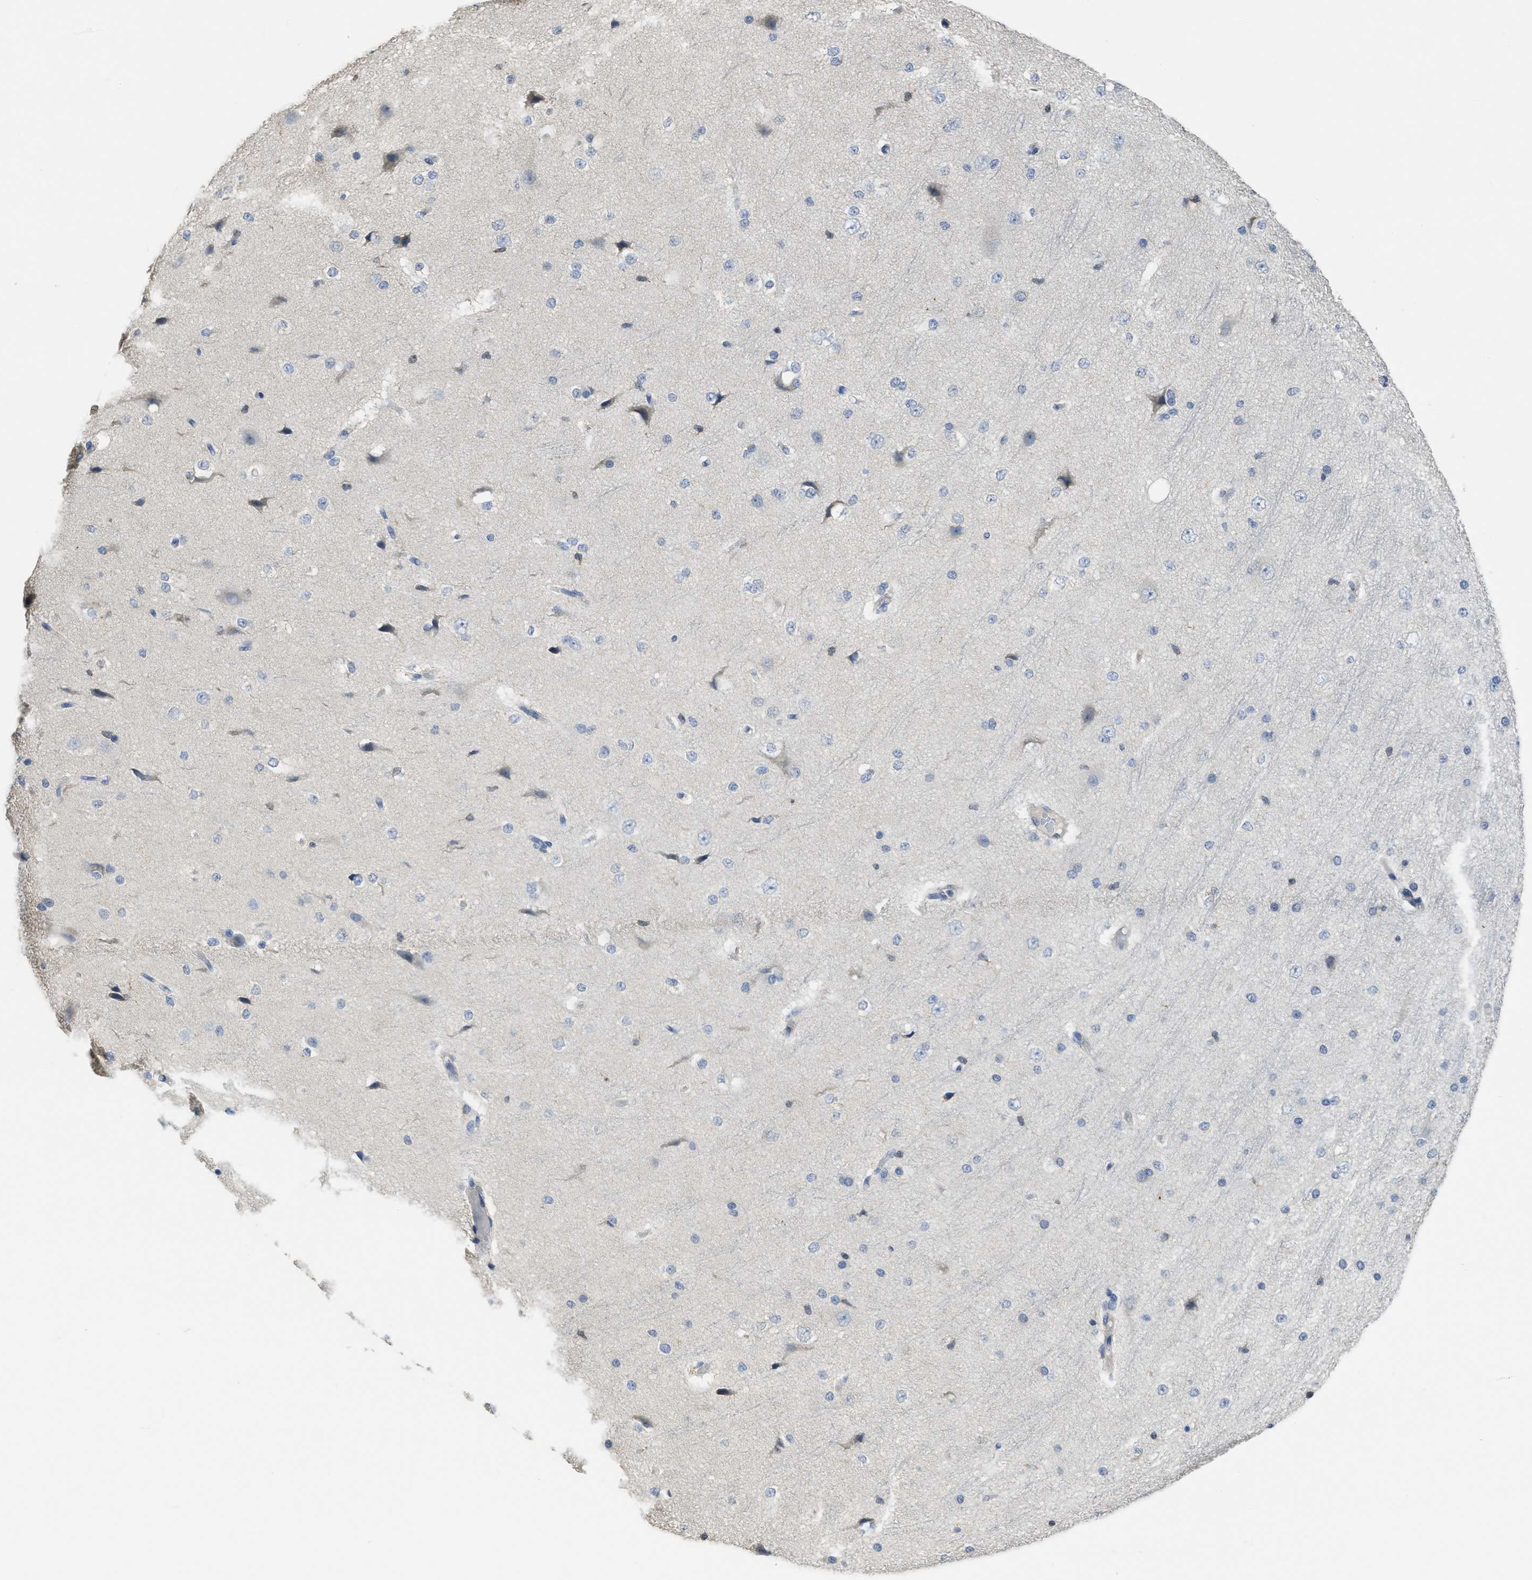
{"staining": {"intensity": "negative", "quantity": "none", "location": "none"}, "tissue": "cerebral cortex", "cell_type": "Endothelial cells", "image_type": "normal", "snomed": [{"axis": "morphology", "description": "Normal tissue, NOS"}, {"axis": "morphology", "description": "Developmental malformation"}, {"axis": "topography", "description": "Cerebral cortex"}], "caption": "Protein analysis of normal cerebral cortex shows no significant positivity in endothelial cells.", "gene": "SFXN2", "patient": {"sex": "female", "age": 30}}